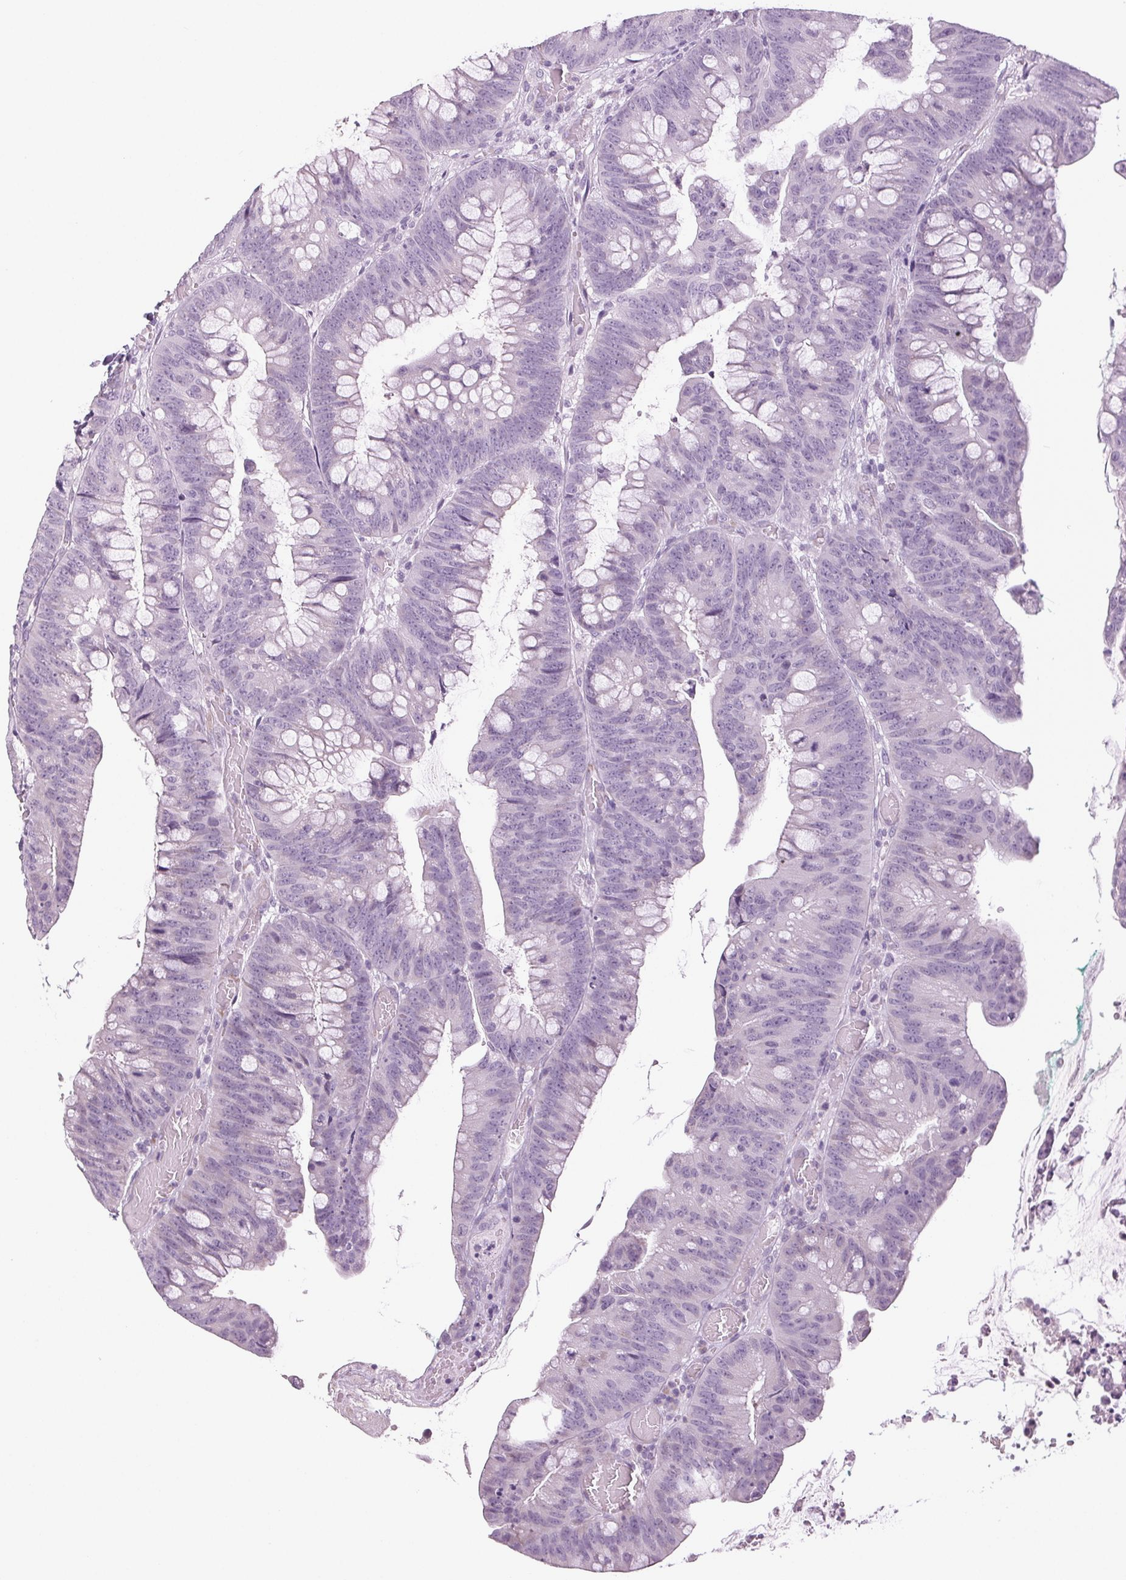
{"staining": {"intensity": "negative", "quantity": "none", "location": "none"}, "tissue": "colorectal cancer", "cell_type": "Tumor cells", "image_type": "cancer", "snomed": [{"axis": "morphology", "description": "Adenocarcinoma, NOS"}, {"axis": "topography", "description": "Colon"}], "caption": "Tumor cells show no significant positivity in colorectal cancer.", "gene": "DNAJC6", "patient": {"sex": "male", "age": 62}}